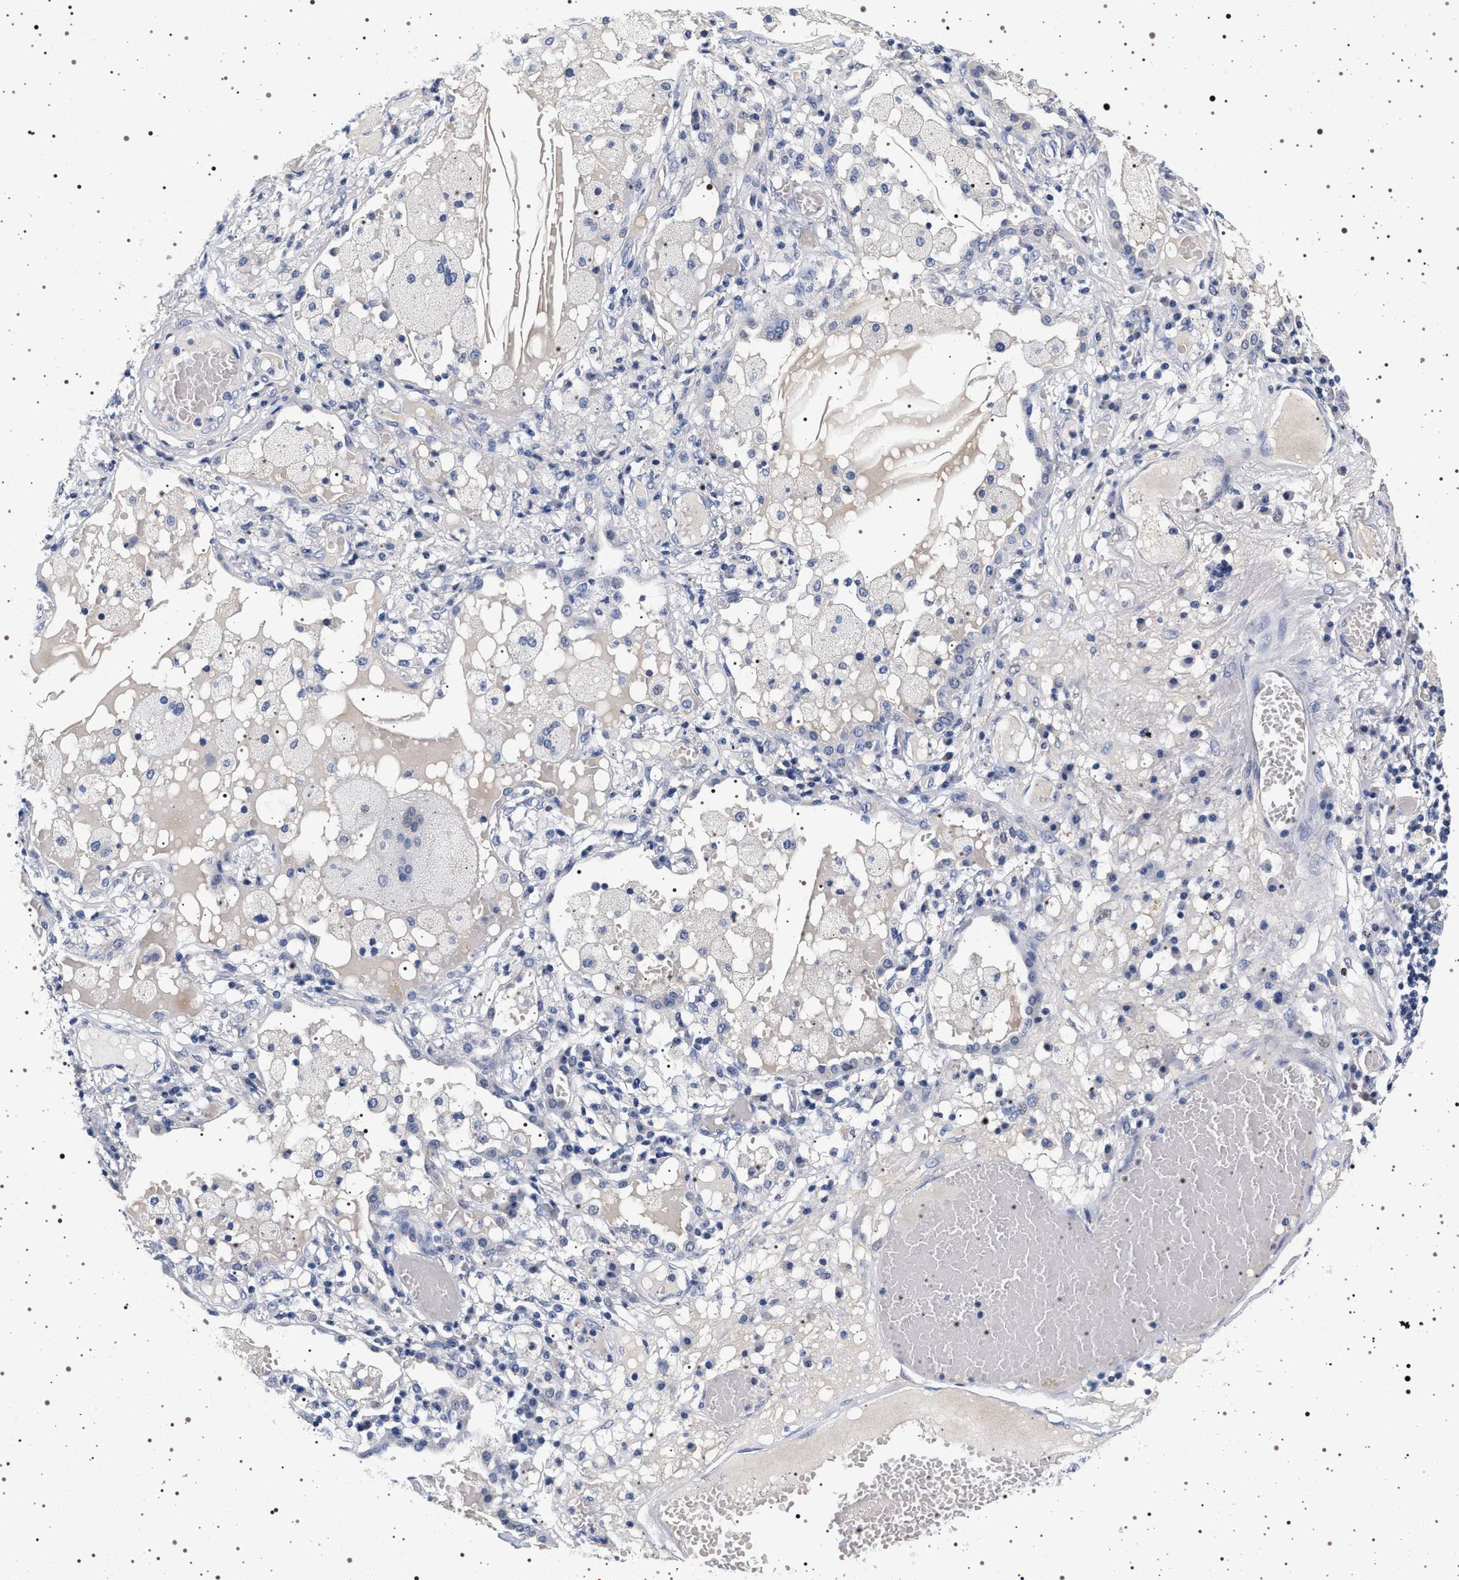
{"staining": {"intensity": "negative", "quantity": "none", "location": "none"}, "tissue": "lung cancer", "cell_type": "Tumor cells", "image_type": "cancer", "snomed": [{"axis": "morphology", "description": "Squamous cell carcinoma, NOS"}, {"axis": "topography", "description": "Lung"}], "caption": "Image shows no protein expression in tumor cells of squamous cell carcinoma (lung) tissue. (DAB (3,3'-diaminobenzidine) immunohistochemistry (IHC) visualized using brightfield microscopy, high magnification).", "gene": "MAPK10", "patient": {"sex": "male", "age": 71}}